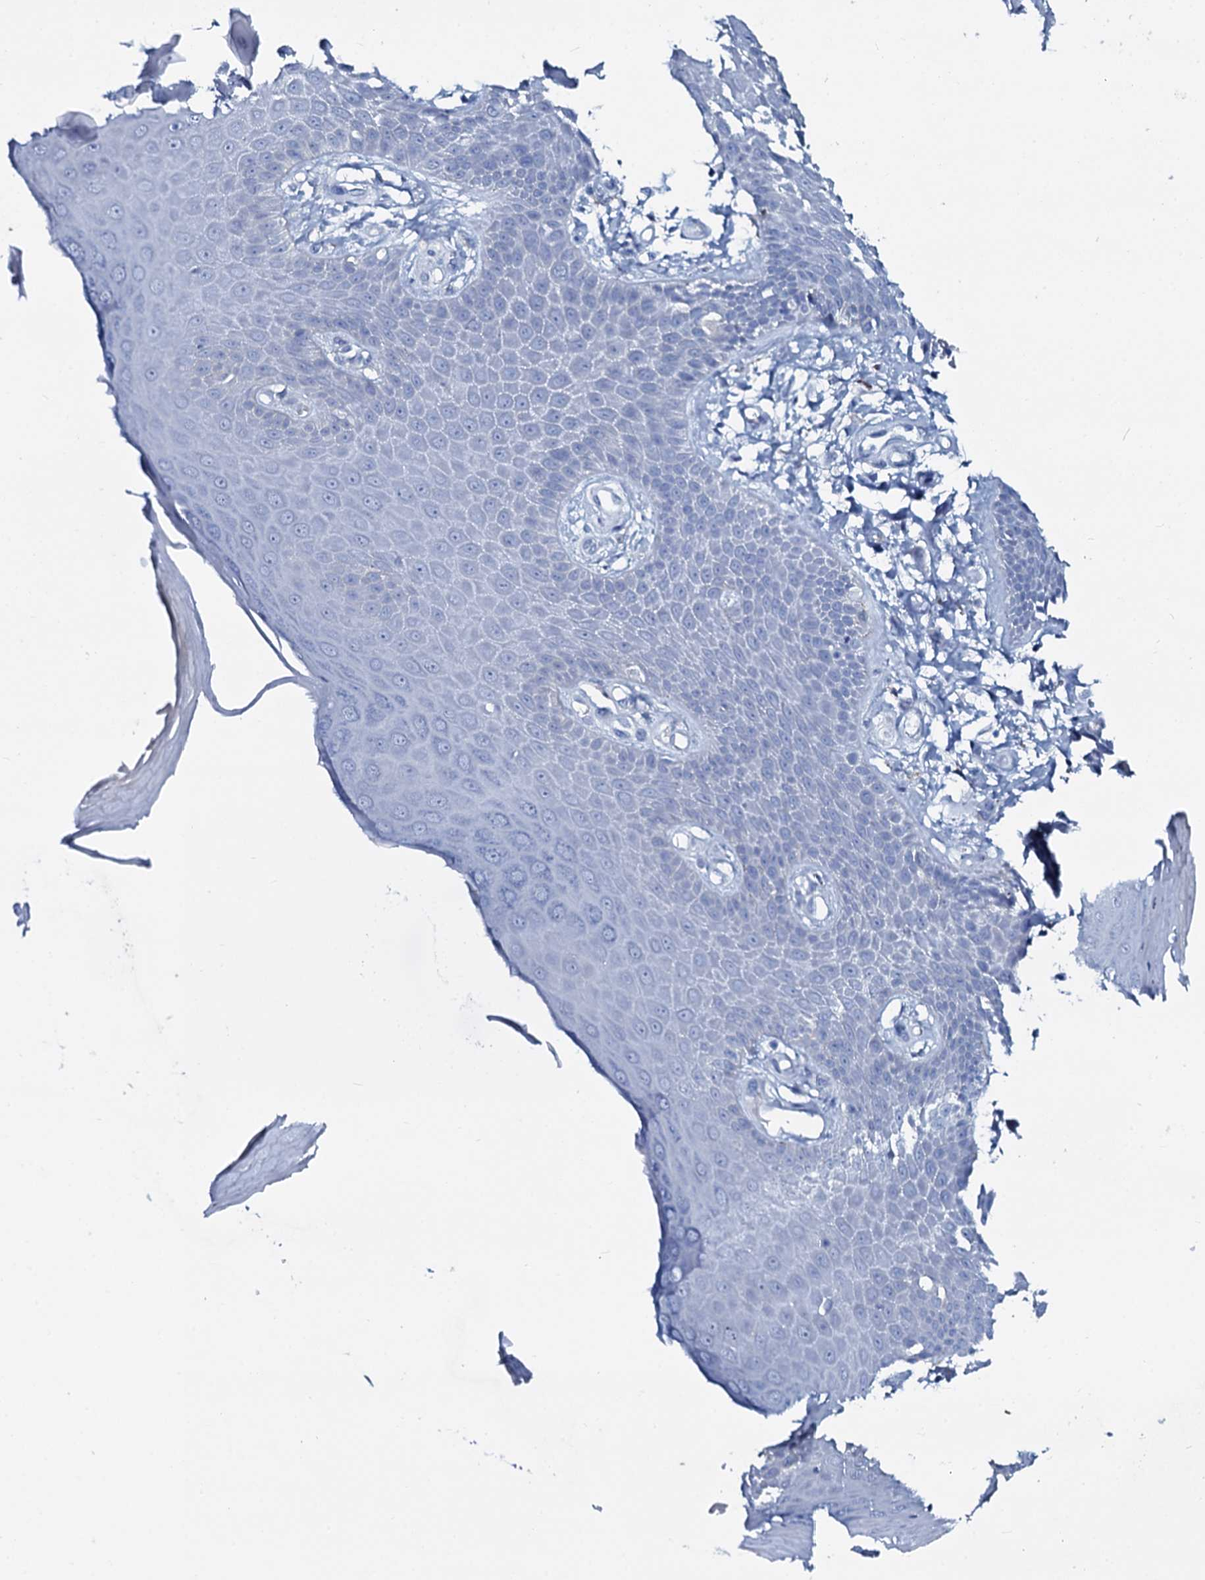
{"staining": {"intensity": "negative", "quantity": "none", "location": "none"}, "tissue": "skin", "cell_type": "Epidermal cells", "image_type": "normal", "snomed": [{"axis": "morphology", "description": "Normal tissue, NOS"}, {"axis": "topography", "description": "Anal"}], "caption": "Skin stained for a protein using IHC reveals no expression epidermal cells.", "gene": "SLC4A7", "patient": {"sex": "male", "age": 78}}